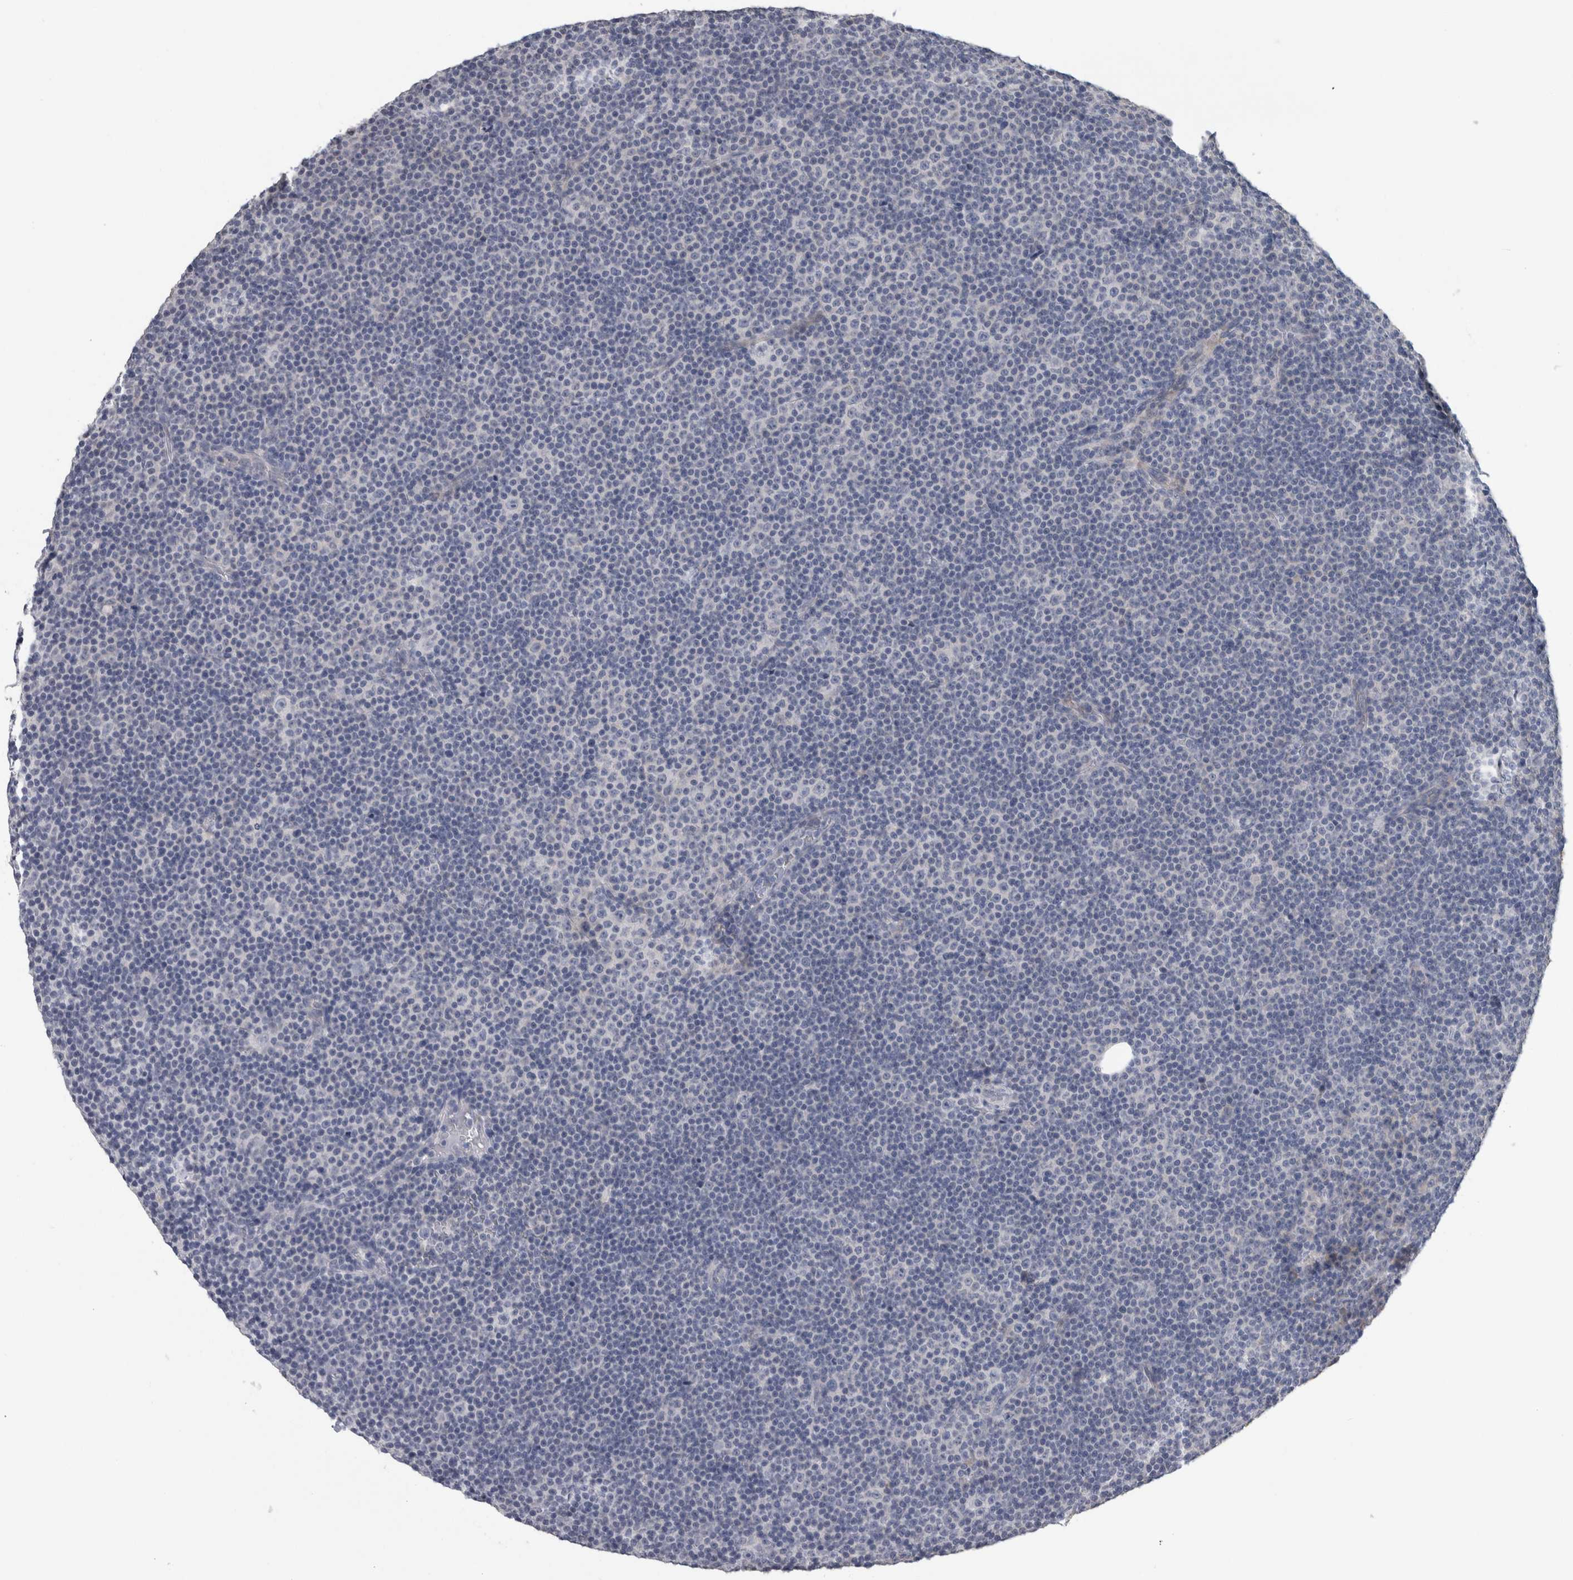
{"staining": {"intensity": "negative", "quantity": "none", "location": "none"}, "tissue": "lymphoma", "cell_type": "Tumor cells", "image_type": "cancer", "snomed": [{"axis": "morphology", "description": "Malignant lymphoma, non-Hodgkin's type, Low grade"}, {"axis": "topography", "description": "Lymph node"}], "caption": "Micrograph shows no significant protein staining in tumor cells of low-grade malignant lymphoma, non-Hodgkin's type.", "gene": "NEFM", "patient": {"sex": "female", "age": 67}}